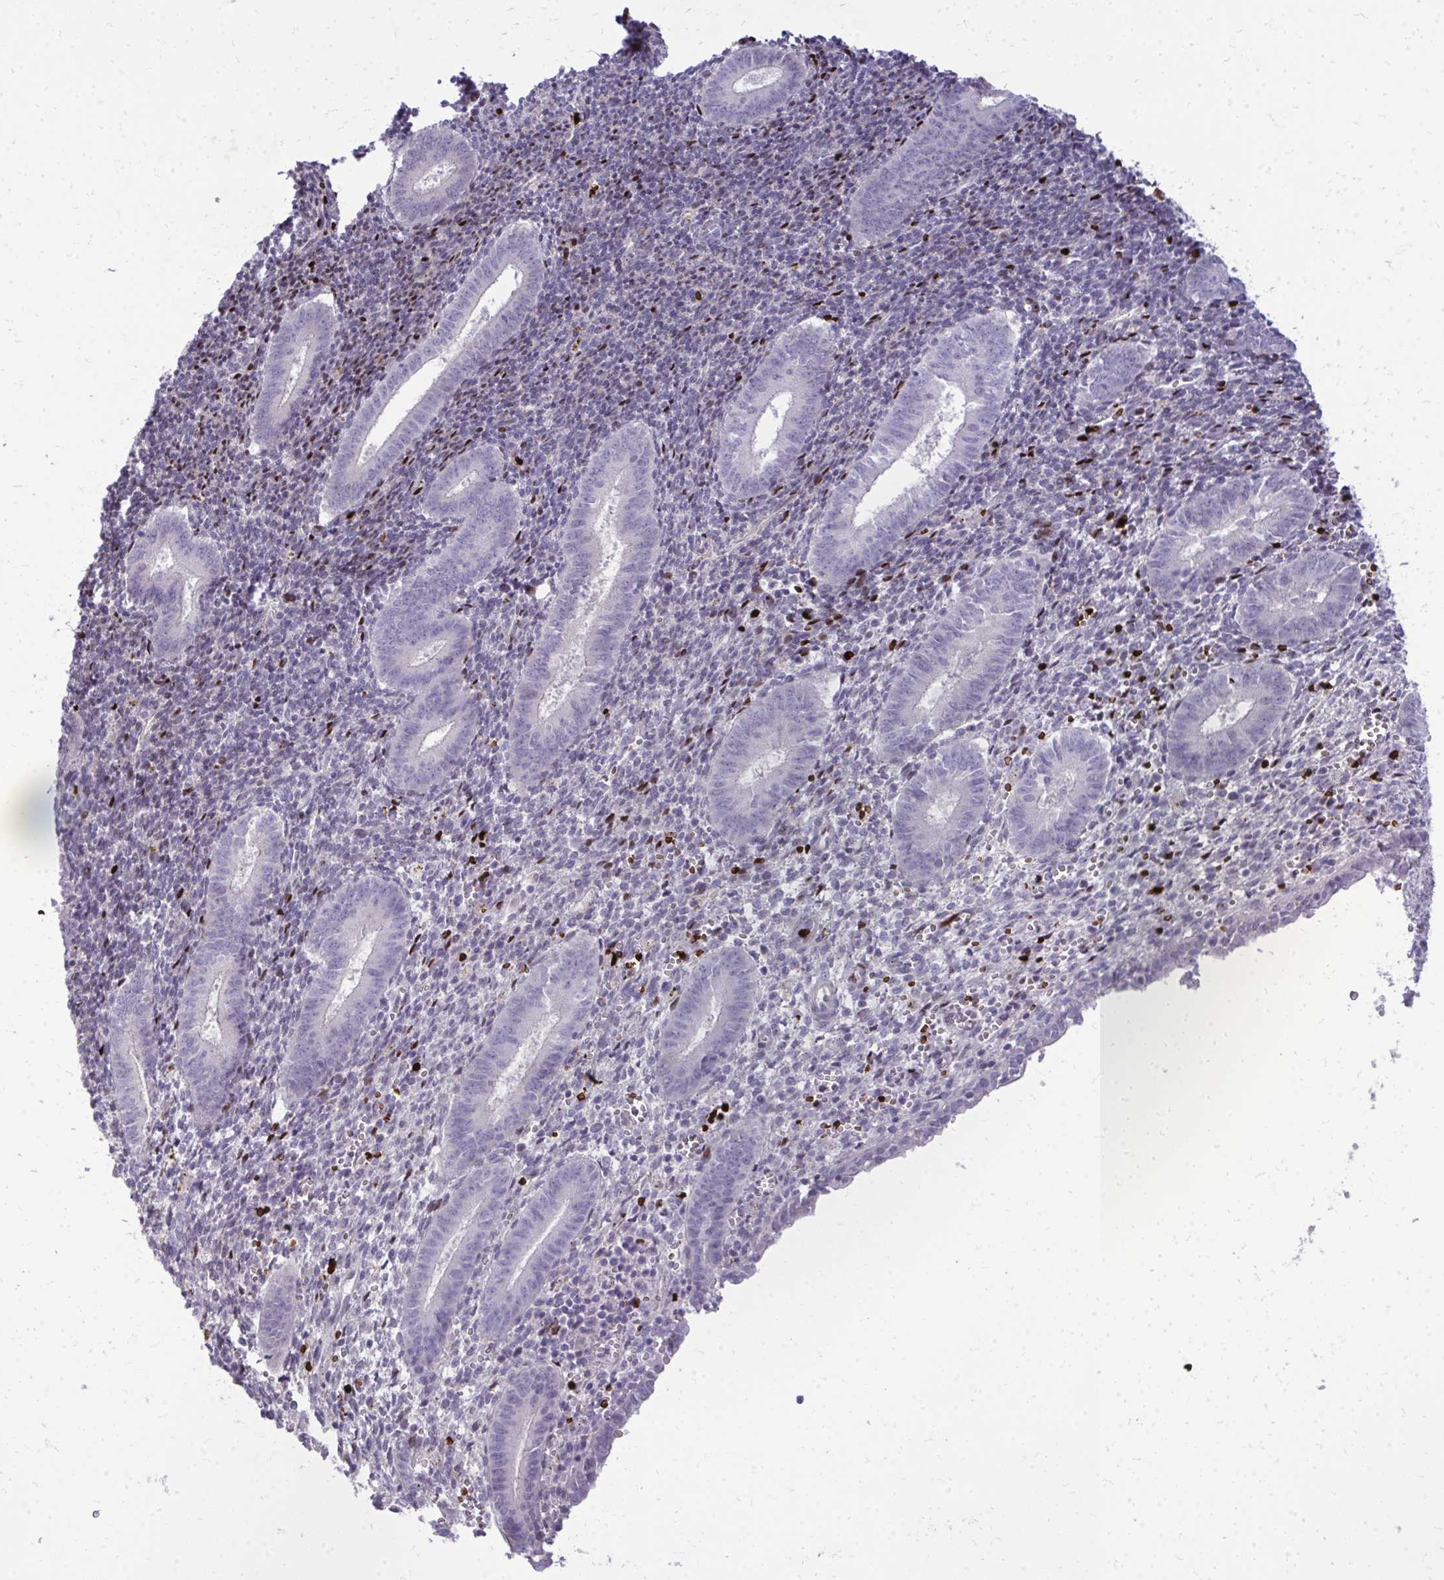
{"staining": {"intensity": "negative", "quantity": "none", "location": "none"}, "tissue": "endometrium", "cell_type": "Cells in endometrial stroma", "image_type": "normal", "snomed": [{"axis": "morphology", "description": "Normal tissue, NOS"}, {"axis": "topography", "description": "Endometrium"}], "caption": "Immunohistochemistry of normal human endometrium displays no staining in cells in endometrial stroma.", "gene": "DLX4", "patient": {"sex": "female", "age": 25}}